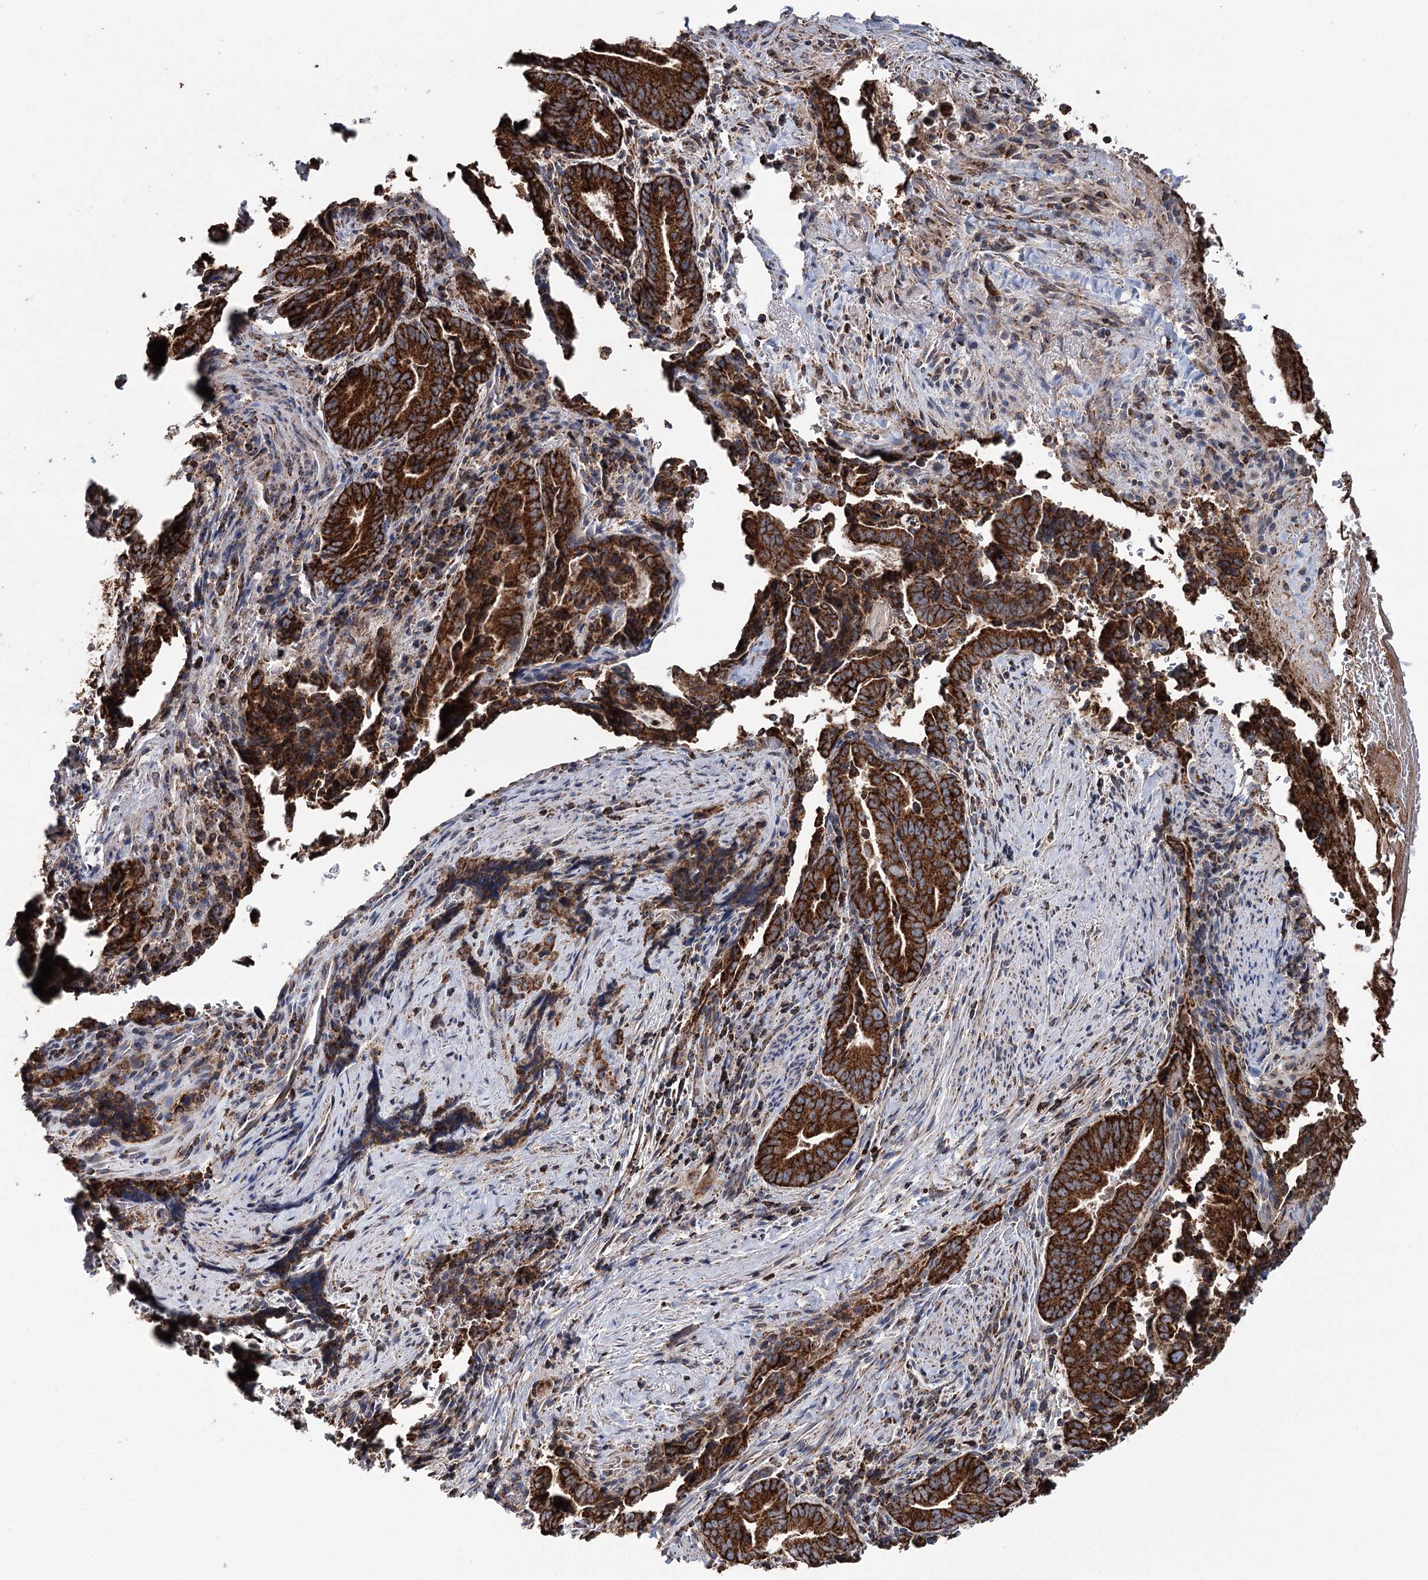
{"staining": {"intensity": "strong", "quantity": ">75%", "location": "cytoplasmic/membranous"}, "tissue": "pancreatic cancer", "cell_type": "Tumor cells", "image_type": "cancer", "snomed": [{"axis": "morphology", "description": "Adenocarcinoma, NOS"}, {"axis": "topography", "description": "Pancreas"}], "caption": "Pancreatic cancer (adenocarcinoma) was stained to show a protein in brown. There is high levels of strong cytoplasmic/membranous staining in approximately >75% of tumor cells.", "gene": "APH1A", "patient": {"sex": "female", "age": 63}}